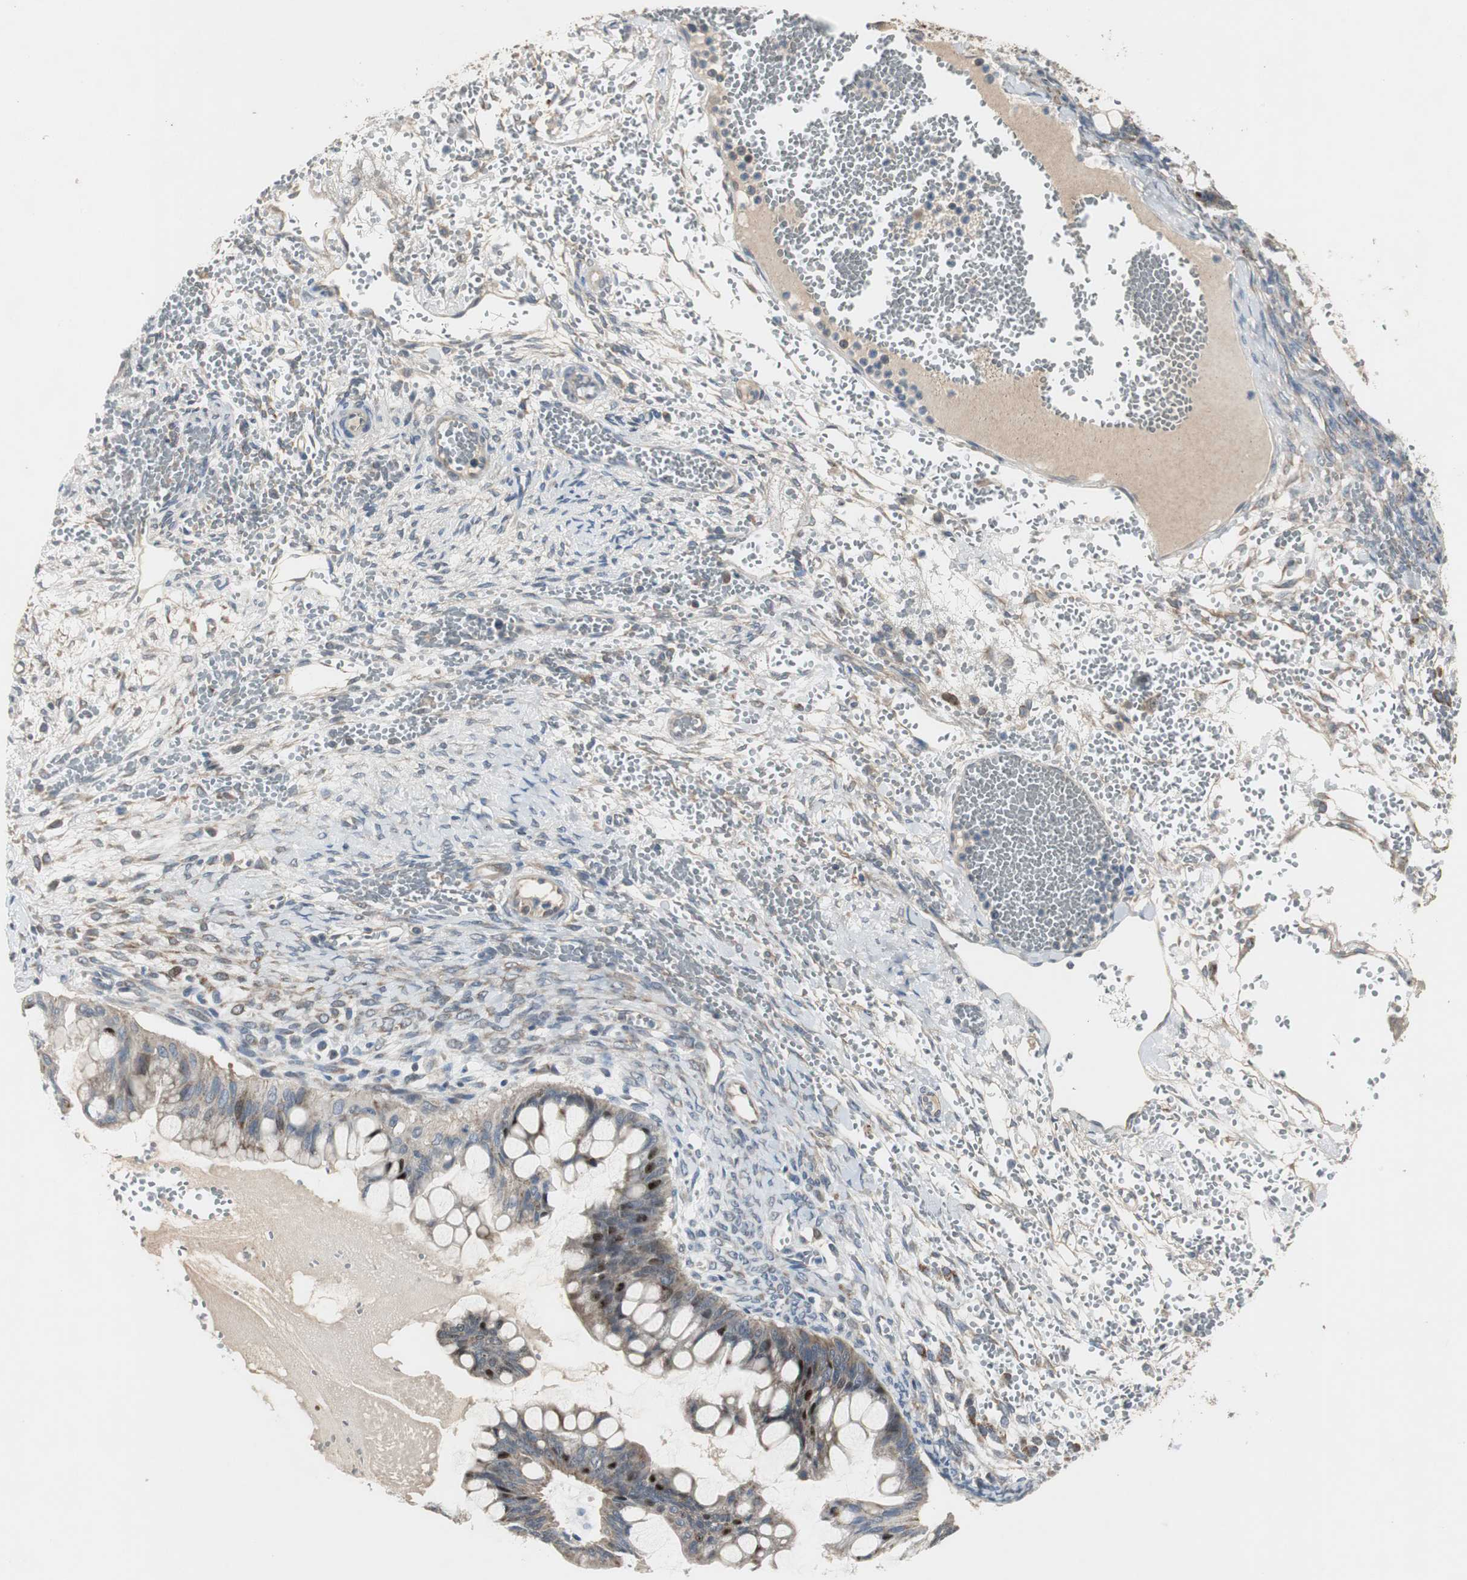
{"staining": {"intensity": "weak", "quantity": ">75%", "location": "cytoplasmic/membranous"}, "tissue": "ovarian cancer", "cell_type": "Tumor cells", "image_type": "cancer", "snomed": [{"axis": "morphology", "description": "Cystadenocarcinoma, mucinous, NOS"}, {"axis": "topography", "description": "Ovary"}], "caption": "A brown stain labels weak cytoplasmic/membranous staining of a protein in ovarian mucinous cystadenocarcinoma tumor cells. (brown staining indicates protein expression, while blue staining denotes nuclei).", "gene": "MYT1", "patient": {"sex": "female", "age": 73}}